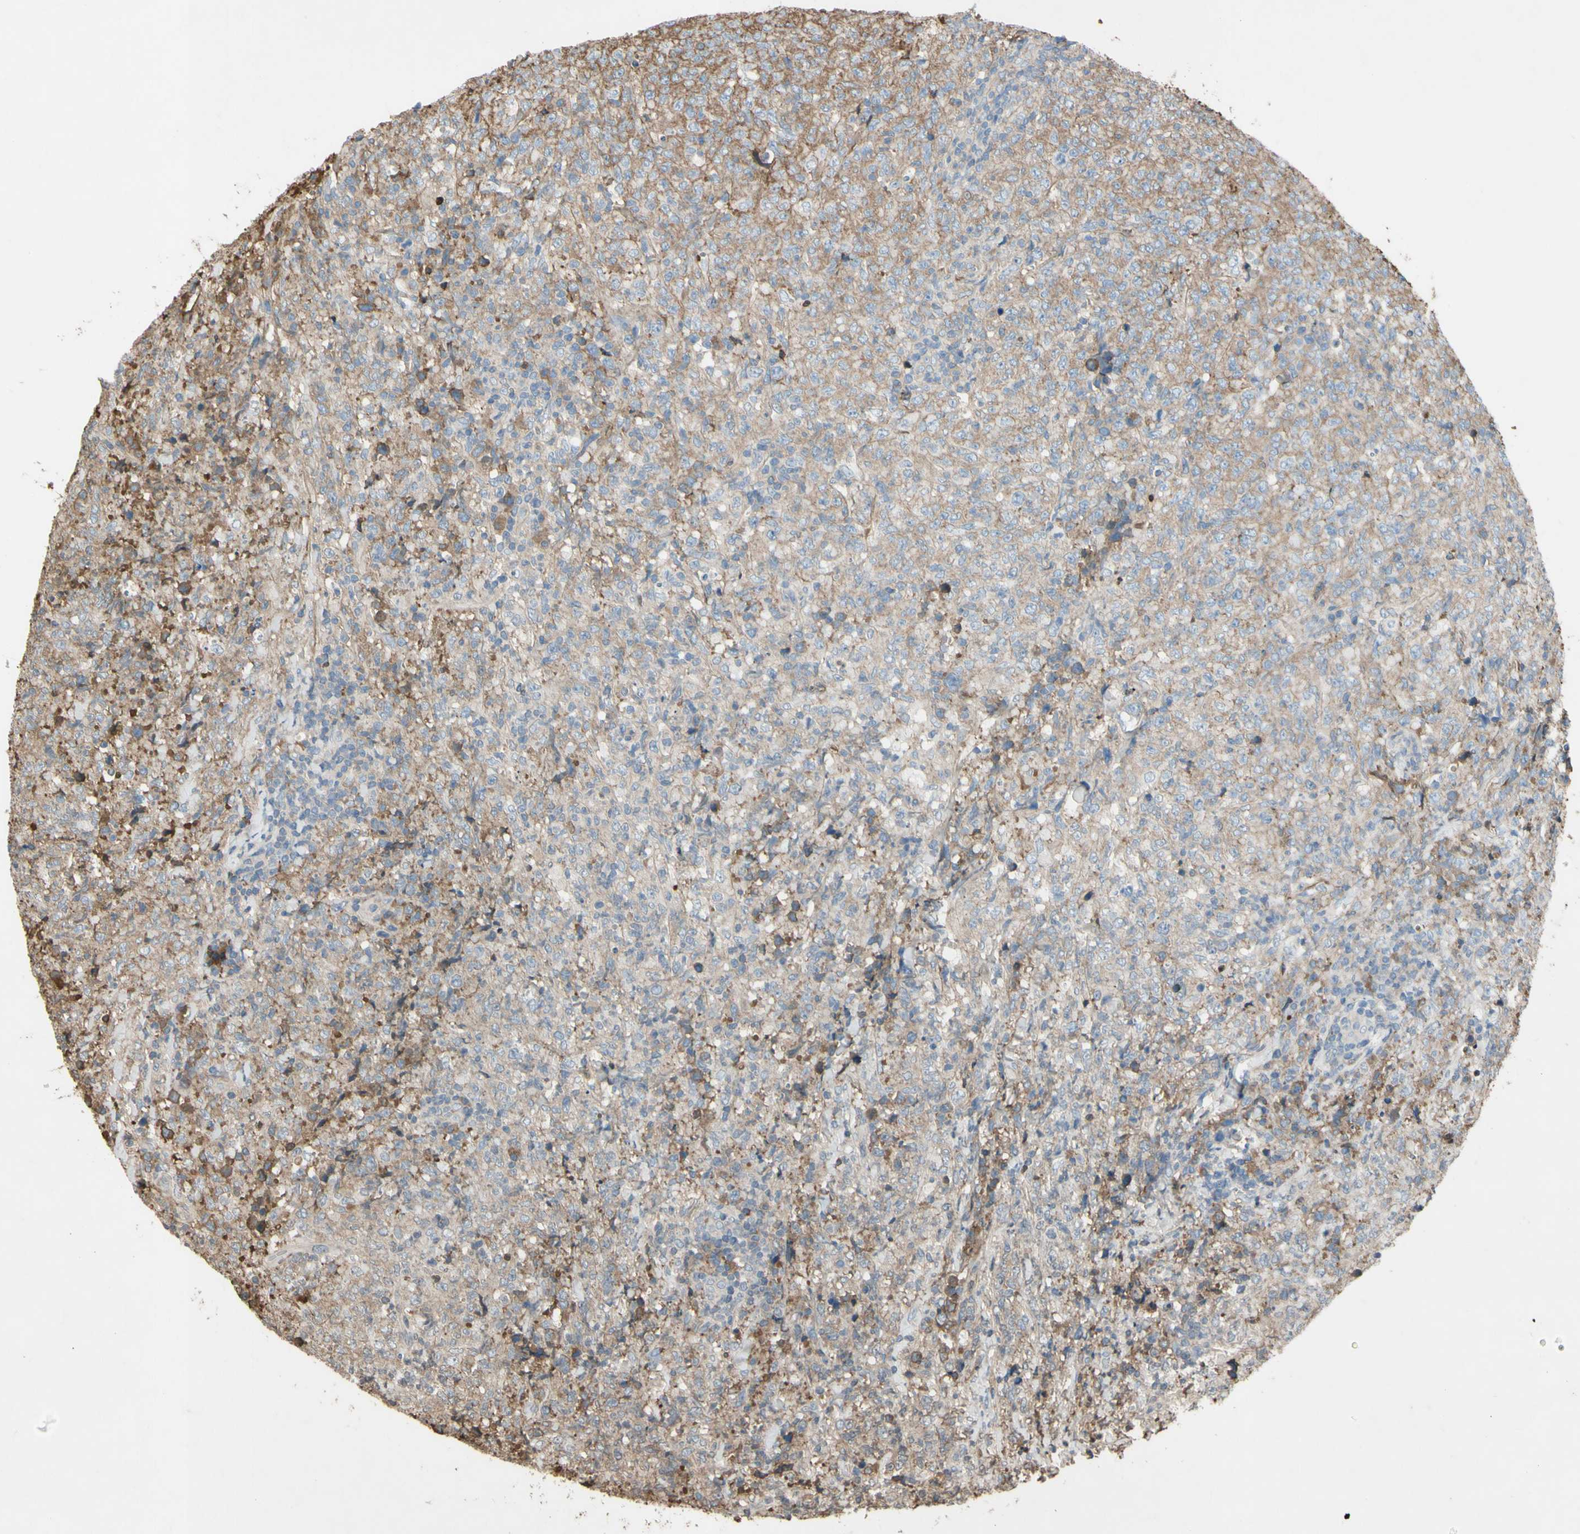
{"staining": {"intensity": "moderate", "quantity": "25%-75%", "location": "cytoplasmic/membranous"}, "tissue": "lymphoma", "cell_type": "Tumor cells", "image_type": "cancer", "snomed": [{"axis": "morphology", "description": "Malignant lymphoma, non-Hodgkin's type, High grade"}, {"axis": "topography", "description": "Tonsil"}], "caption": "Lymphoma stained with DAB immunohistochemistry (IHC) demonstrates medium levels of moderate cytoplasmic/membranous positivity in approximately 25%-75% of tumor cells. The staining is performed using DAB brown chromogen to label protein expression. The nuclei are counter-stained blue using hematoxylin.", "gene": "TIMP2", "patient": {"sex": "female", "age": 36}}